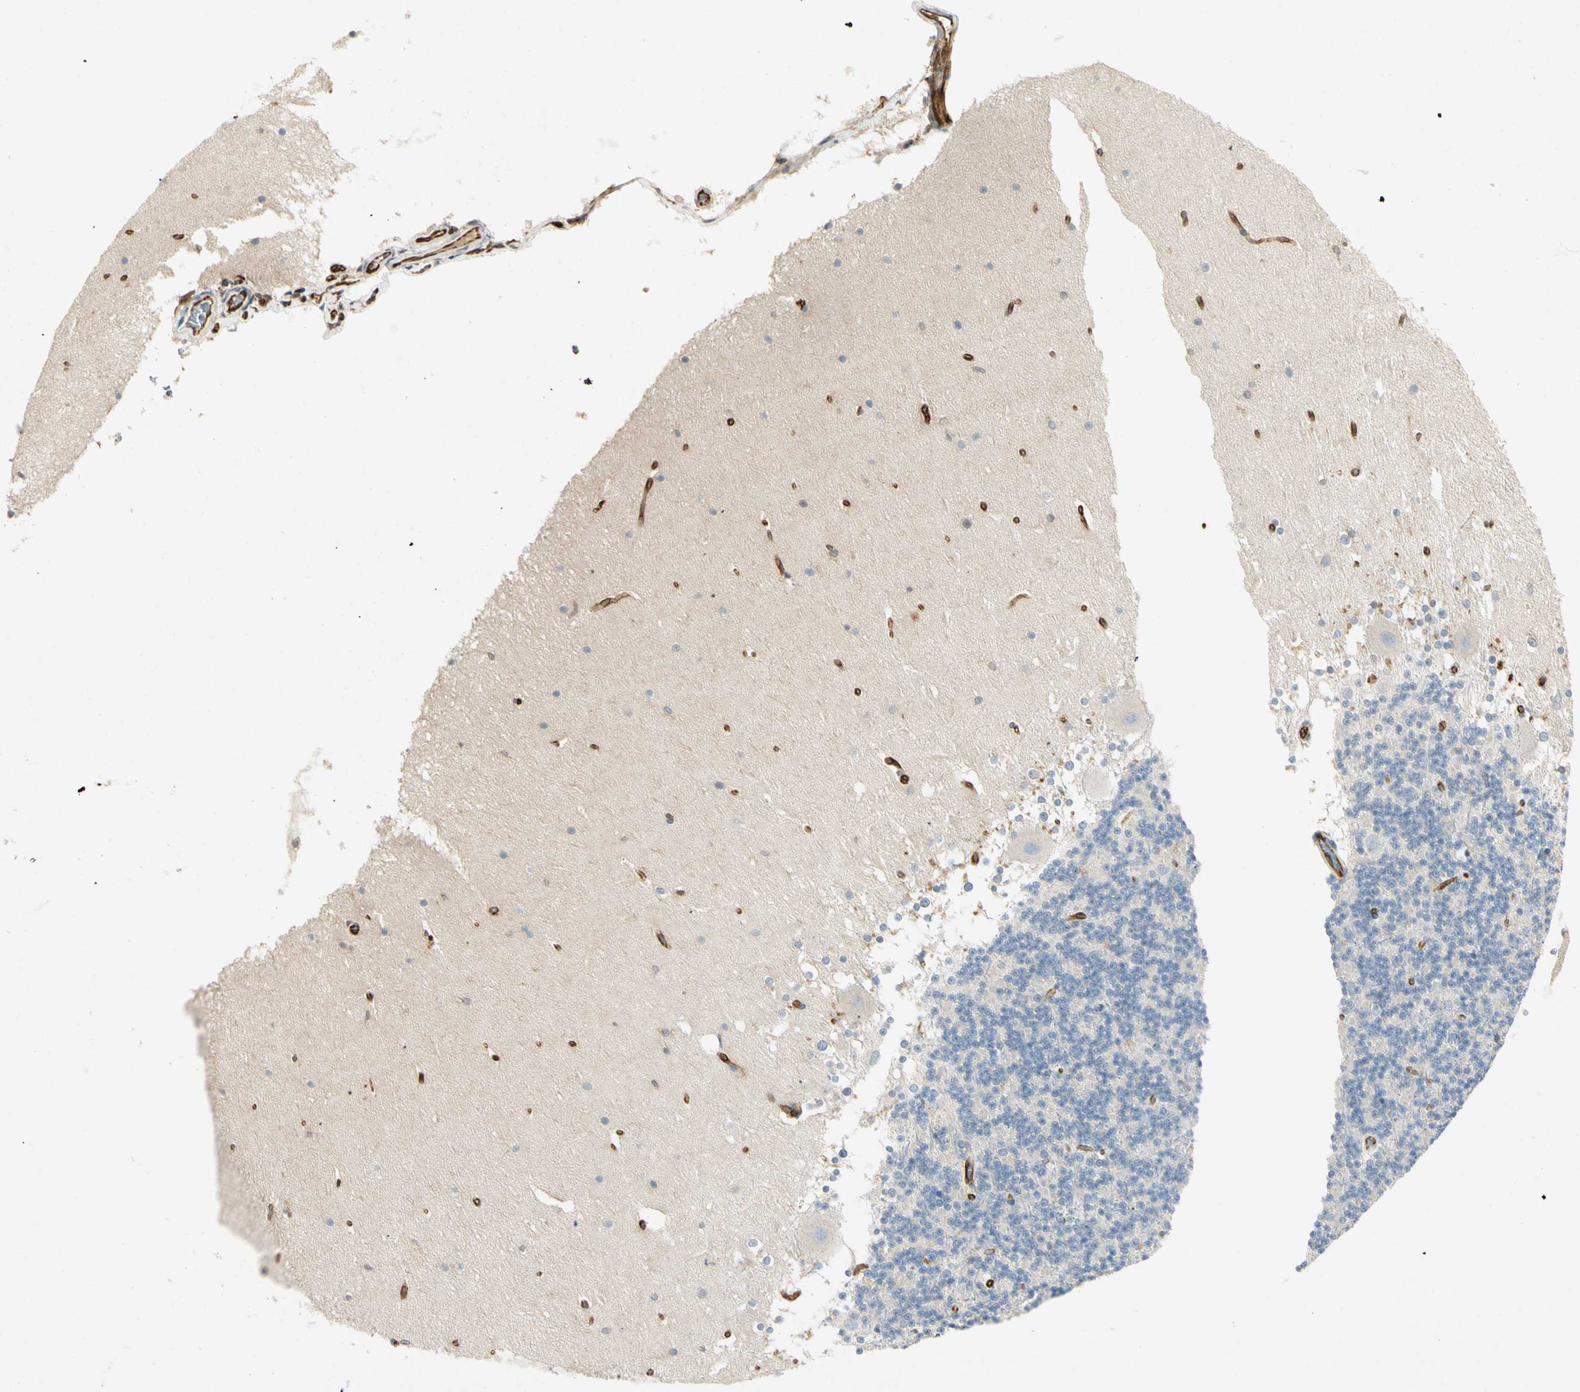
{"staining": {"intensity": "negative", "quantity": "none", "location": "none"}, "tissue": "cerebellum", "cell_type": "Cells in granular layer", "image_type": "normal", "snomed": [{"axis": "morphology", "description": "Normal tissue, NOS"}, {"axis": "topography", "description": "Cerebellum"}], "caption": "Immunohistochemistry histopathology image of benign cerebellum: cerebellum stained with DAB (3,3'-diaminobenzidine) demonstrates no significant protein expression in cells in granular layer.", "gene": "TAPBP", "patient": {"sex": "female", "age": 19}}